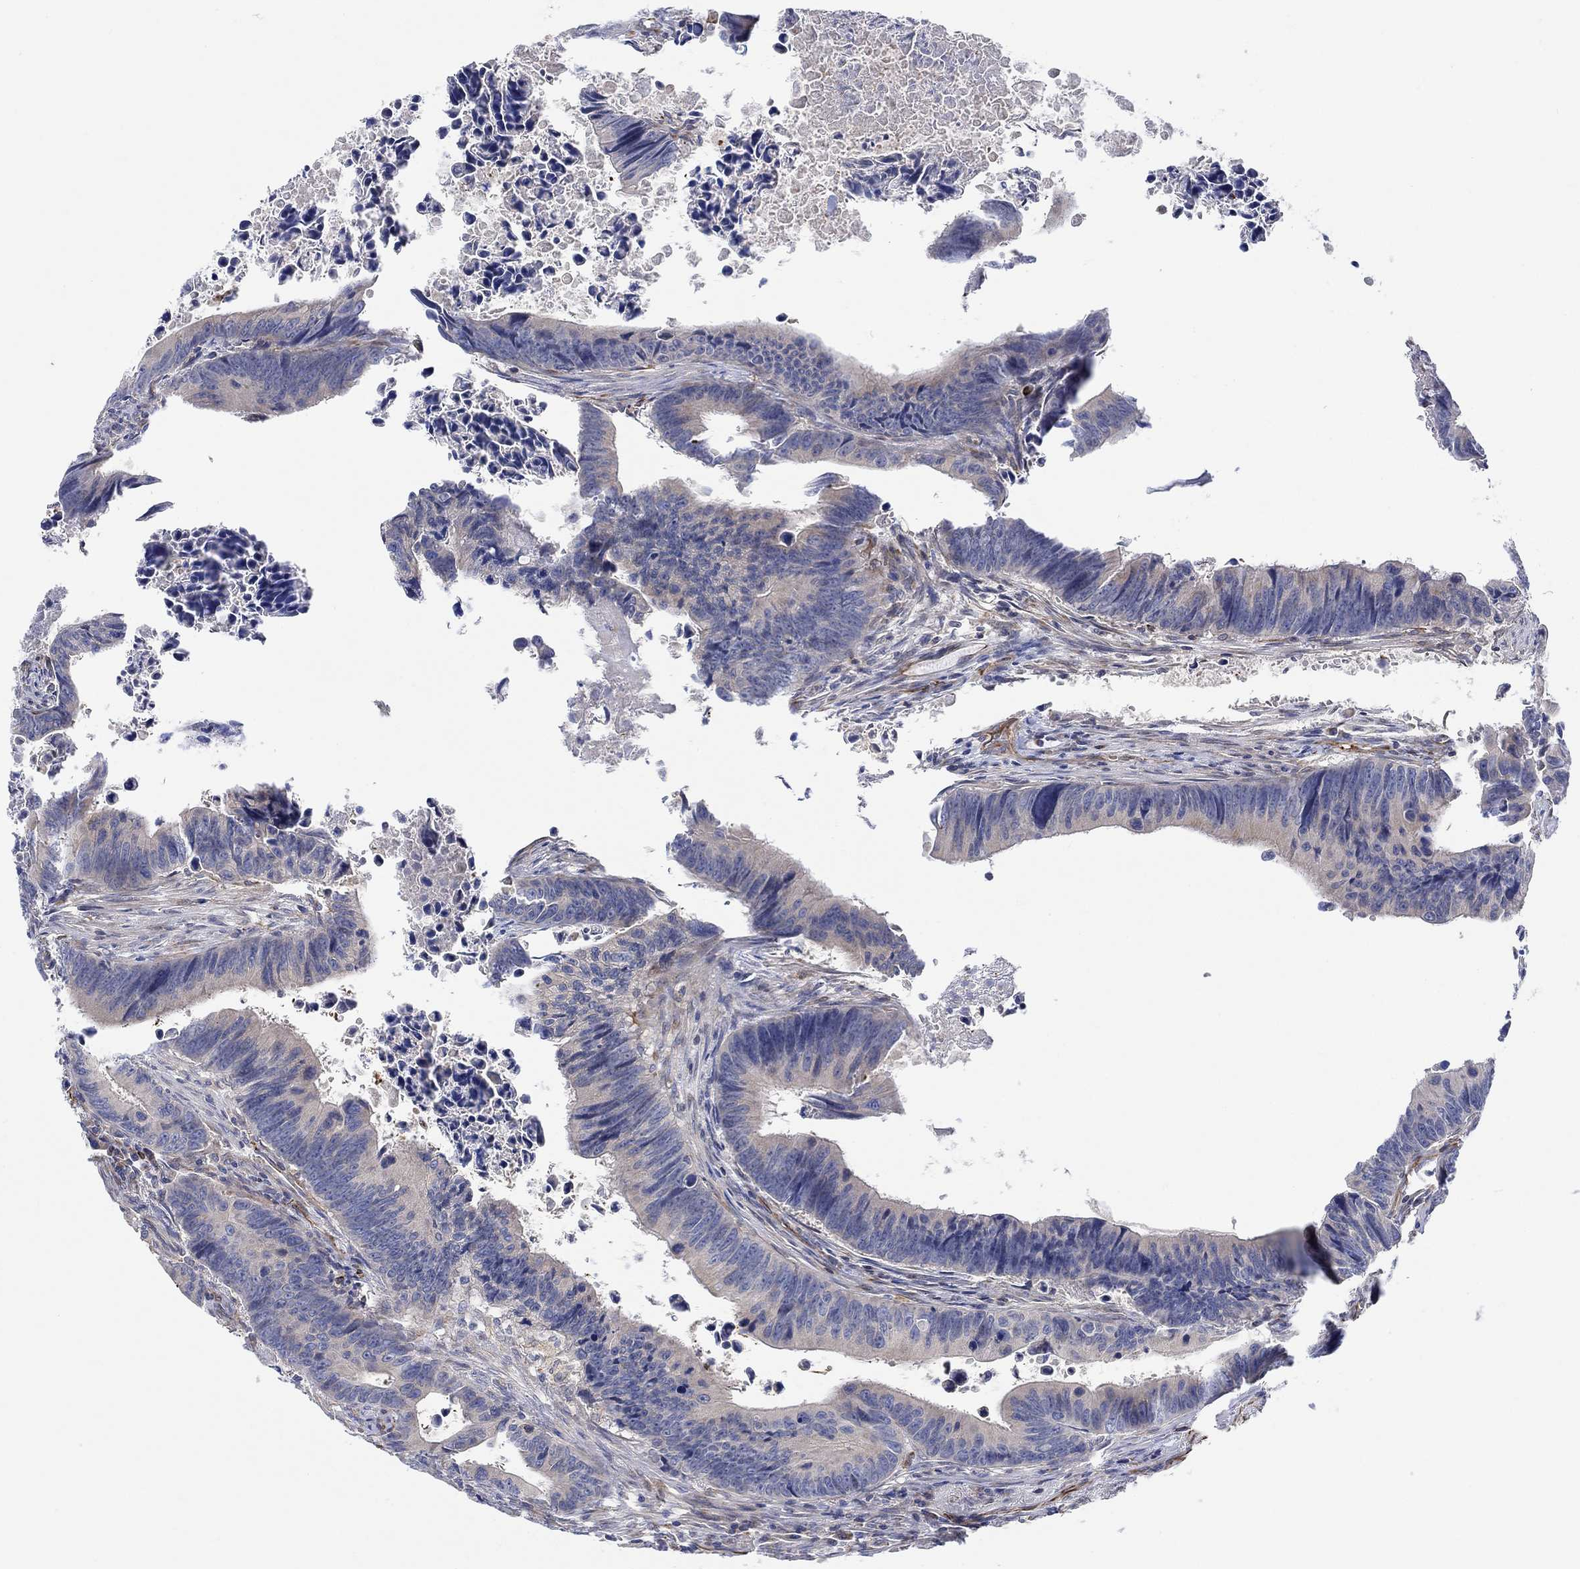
{"staining": {"intensity": "negative", "quantity": "none", "location": "none"}, "tissue": "colorectal cancer", "cell_type": "Tumor cells", "image_type": "cancer", "snomed": [{"axis": "morphology", "description": "Adenocarcinoma, NOS"}, {"axis": "topography", "description": "Colon"}], "caption": "An immunohistochemistry micrograph of adenocarcinoma (colorectal) is shown. There is no staining in tumor cells of adenocarcinoma (colorectal). (Brightfield microscopy of DAB (3,3'-diaminobenzidine) immunohistochemistry at high magnification).", "gene": "CAMK1D", "patient": {"sex": "female", "age": 87}}